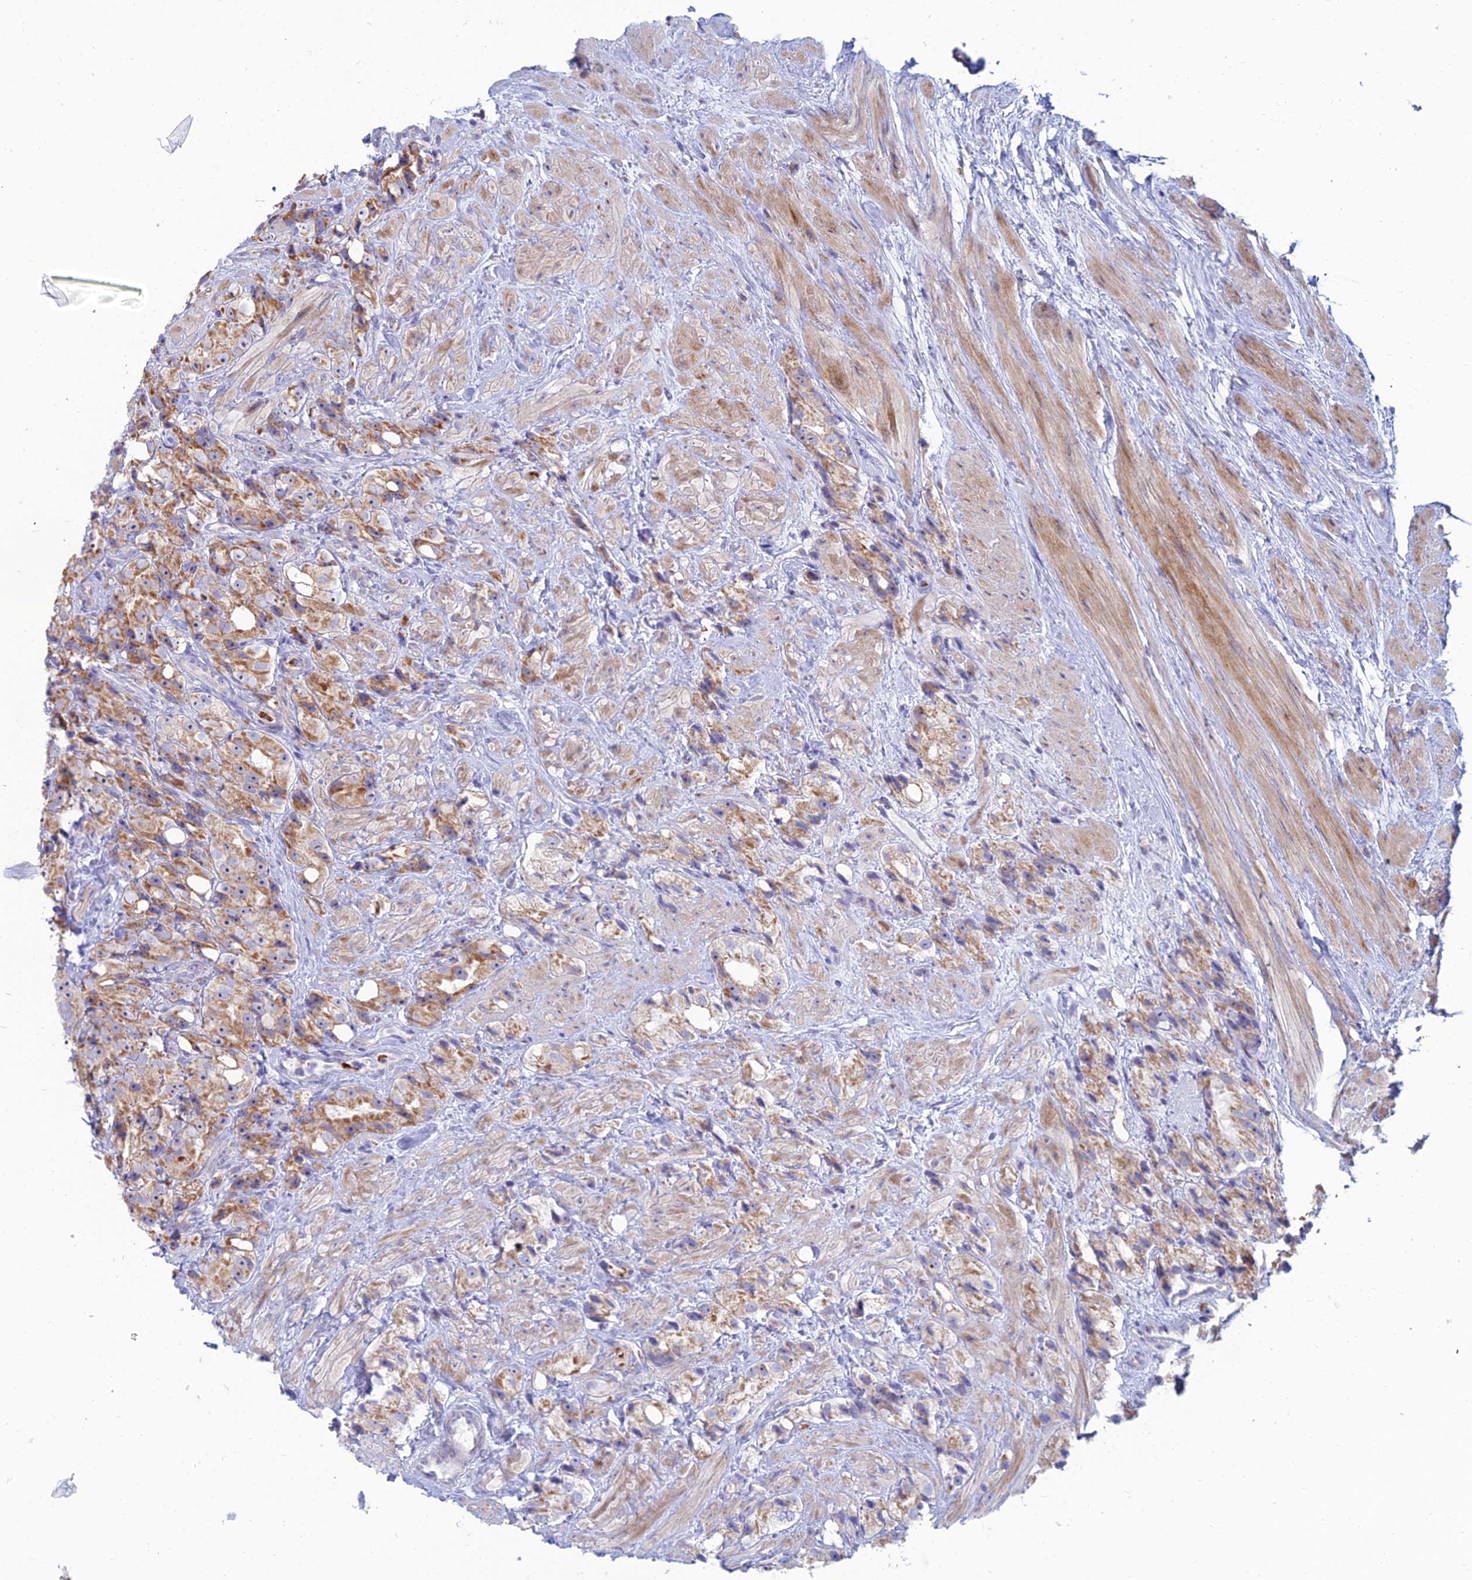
{"staining": {"intensity": "moderate", "quantity": ">75%", "location": "cytoplasmic/membranous"}, "tissue": "prostate cancer", "cell_type": "Tumor cells", "image_type": "cancer", "snomed": [{"axis": "morphology", "description": "Adenocarcinoma, NOS"}, {"axis": "topography", "description": "Prostate"}], "caption": "High-magnification brightfield microscopy of adenocarcinoma (prostate) stained with DAB (brown) and counterstained with hematoxylin (blue). tumor cells exhibit moderate cytoplasmic/membranous staining is appreciated in about>75% of cells. (DAB = brown stain, brightfield microscopy at high magnification).", "gene": "SLC35F4", "patient": {"sex": "male", "age": 79}}